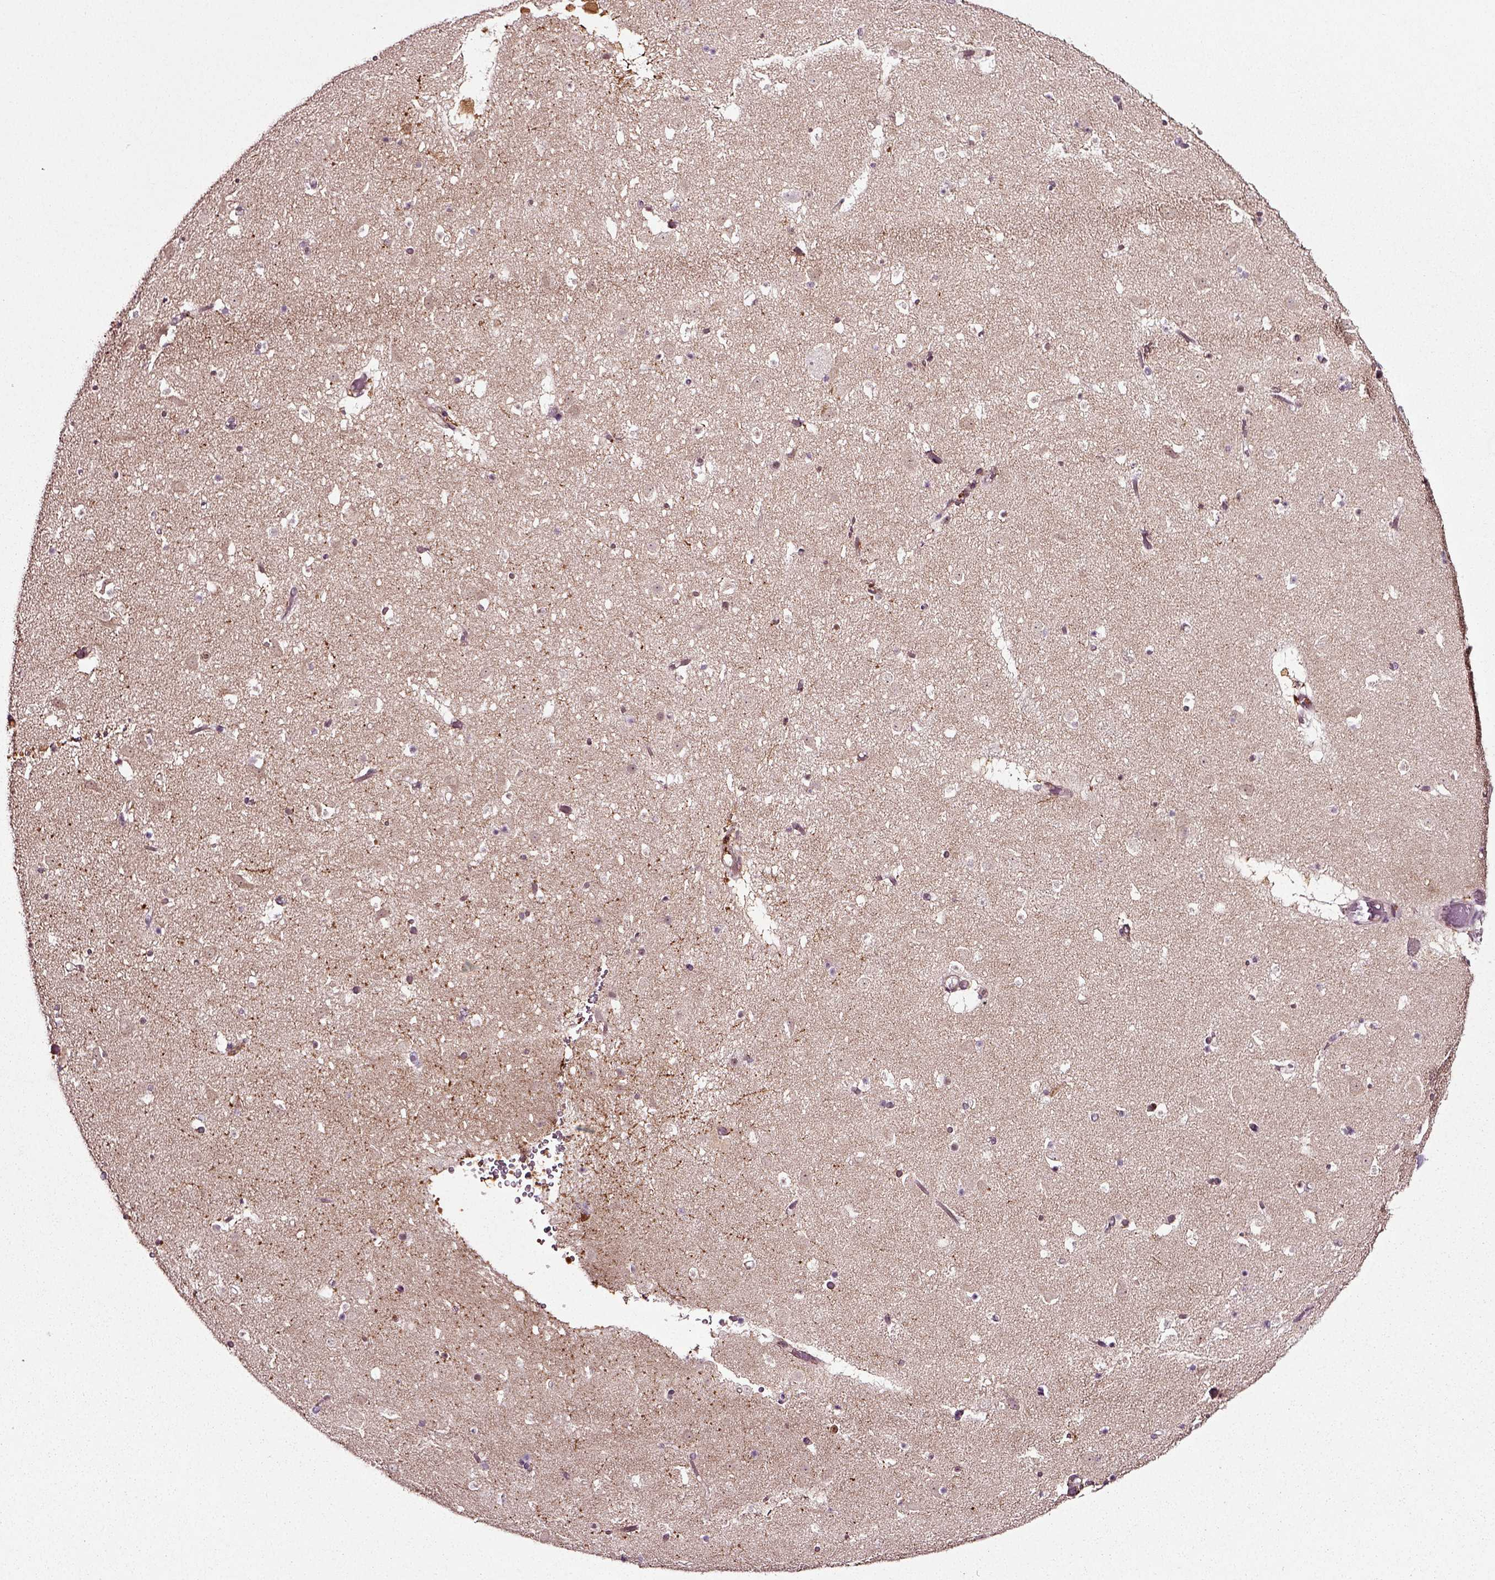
{"staining": {"intensity": "negative", "quantity": "none", "location": "none"}, "tissue": "caudate", "cell_type": "Glial cells", "image_type": "normal", "snomed": [{"axis": "morphology", "description": "Normal tissue, NOS"}, {"axis": "topography", "description": "Lateral ventricle wall"}], "caption": "This is an immunohistochemistry (IHC) photomicrograph of unremarkable caudate. There is no positivity in glial cells.", "gene": "RHOF", "patient": {"sex": "female", "age": 42}}